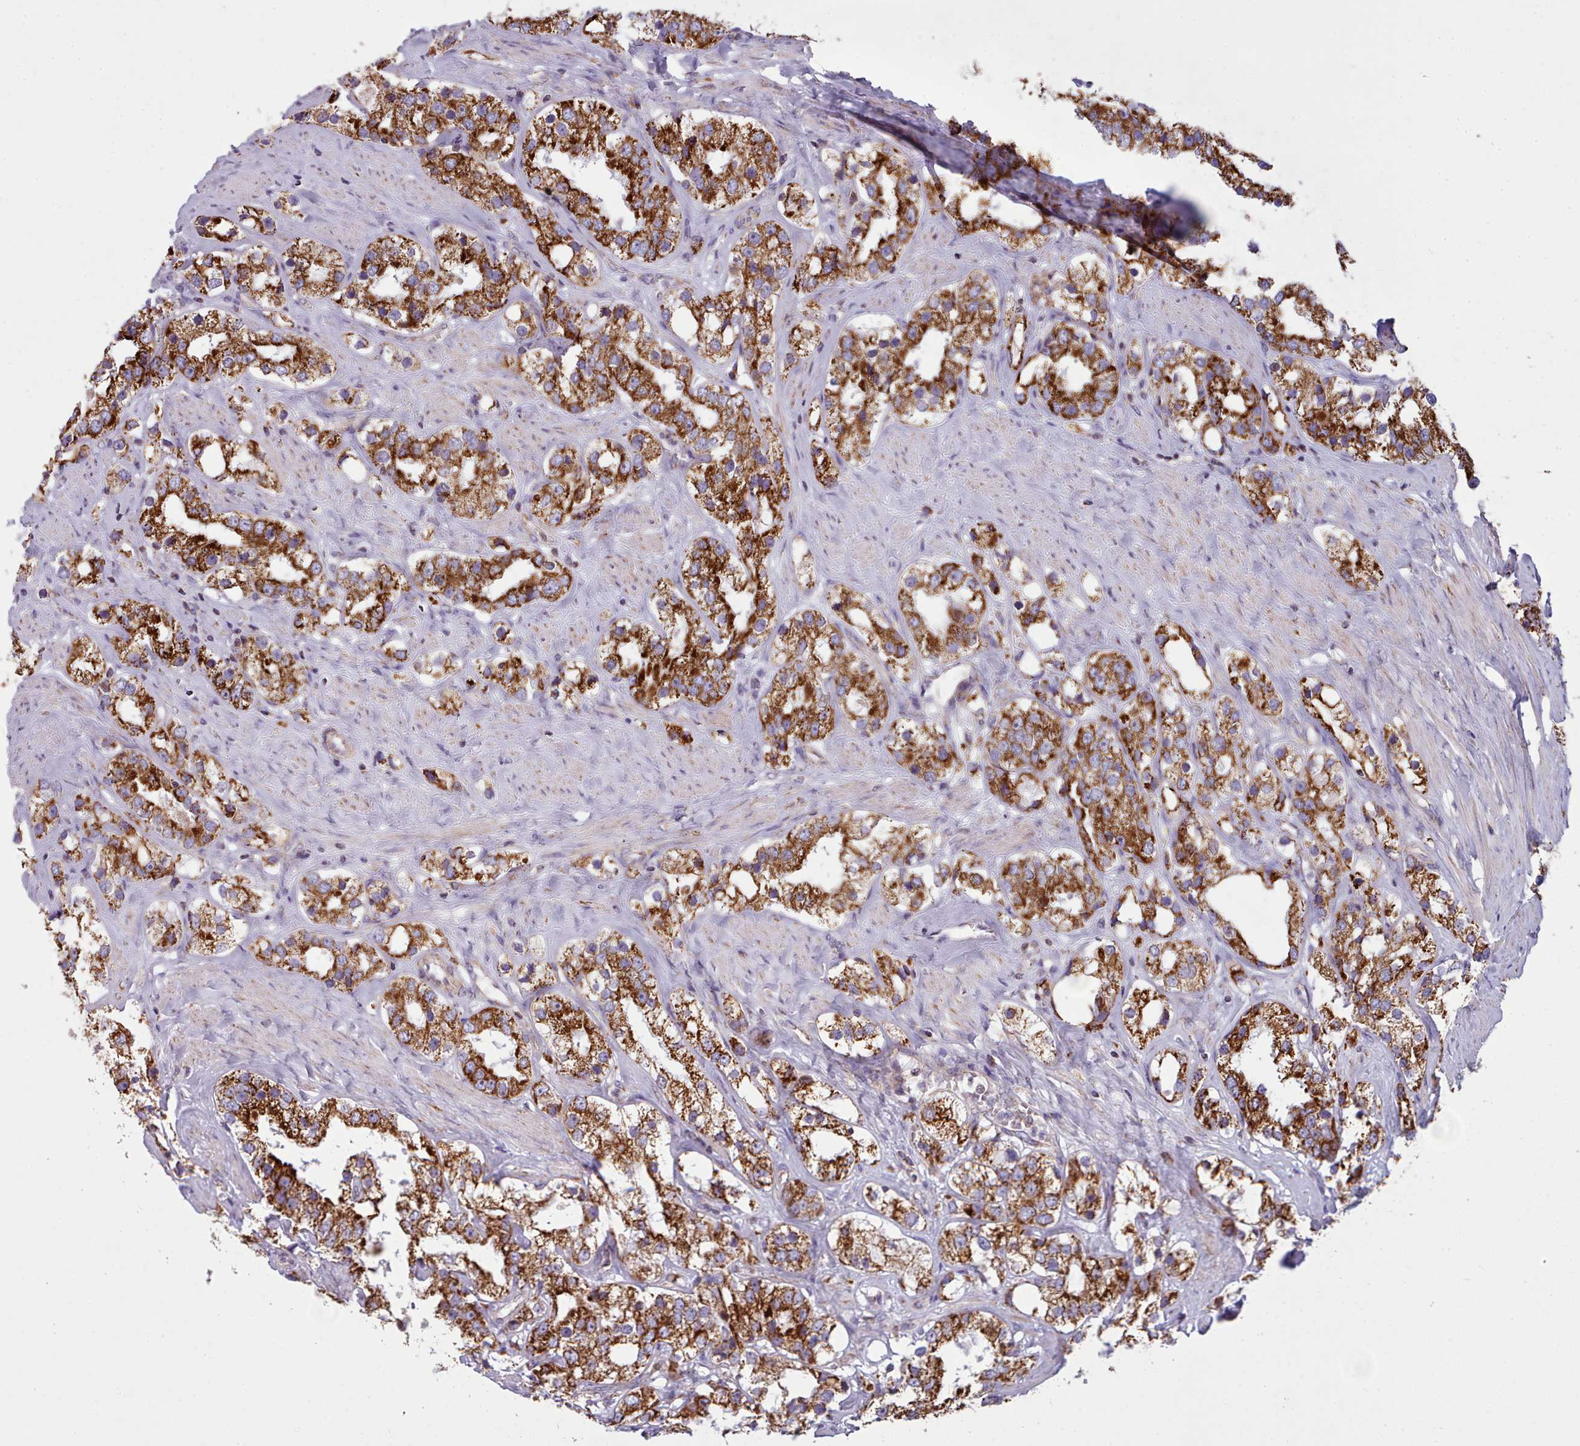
{"staining": {"intensity": "strong", "quantity": ">75%", "location": "cytoplasmic/membranous"}, "tissue": "prostate cancer", "cell_type": "Tumor cells", "image_type": "cancer", "snomed": [{"axis": "morphology", "description": "Adenocarcinoma, NOS"}, {"axis": "topography", "description": "Prostate"}], "caption": "There is high levels of strong cytoplasmic/membranous expression in tumor cells of prostate cancer (adenocarcinoma), as demonstrated by immunohistochemical staining (brown color).", "gene": "SRP54", "patient": {"sex": "male", "age": 79}}